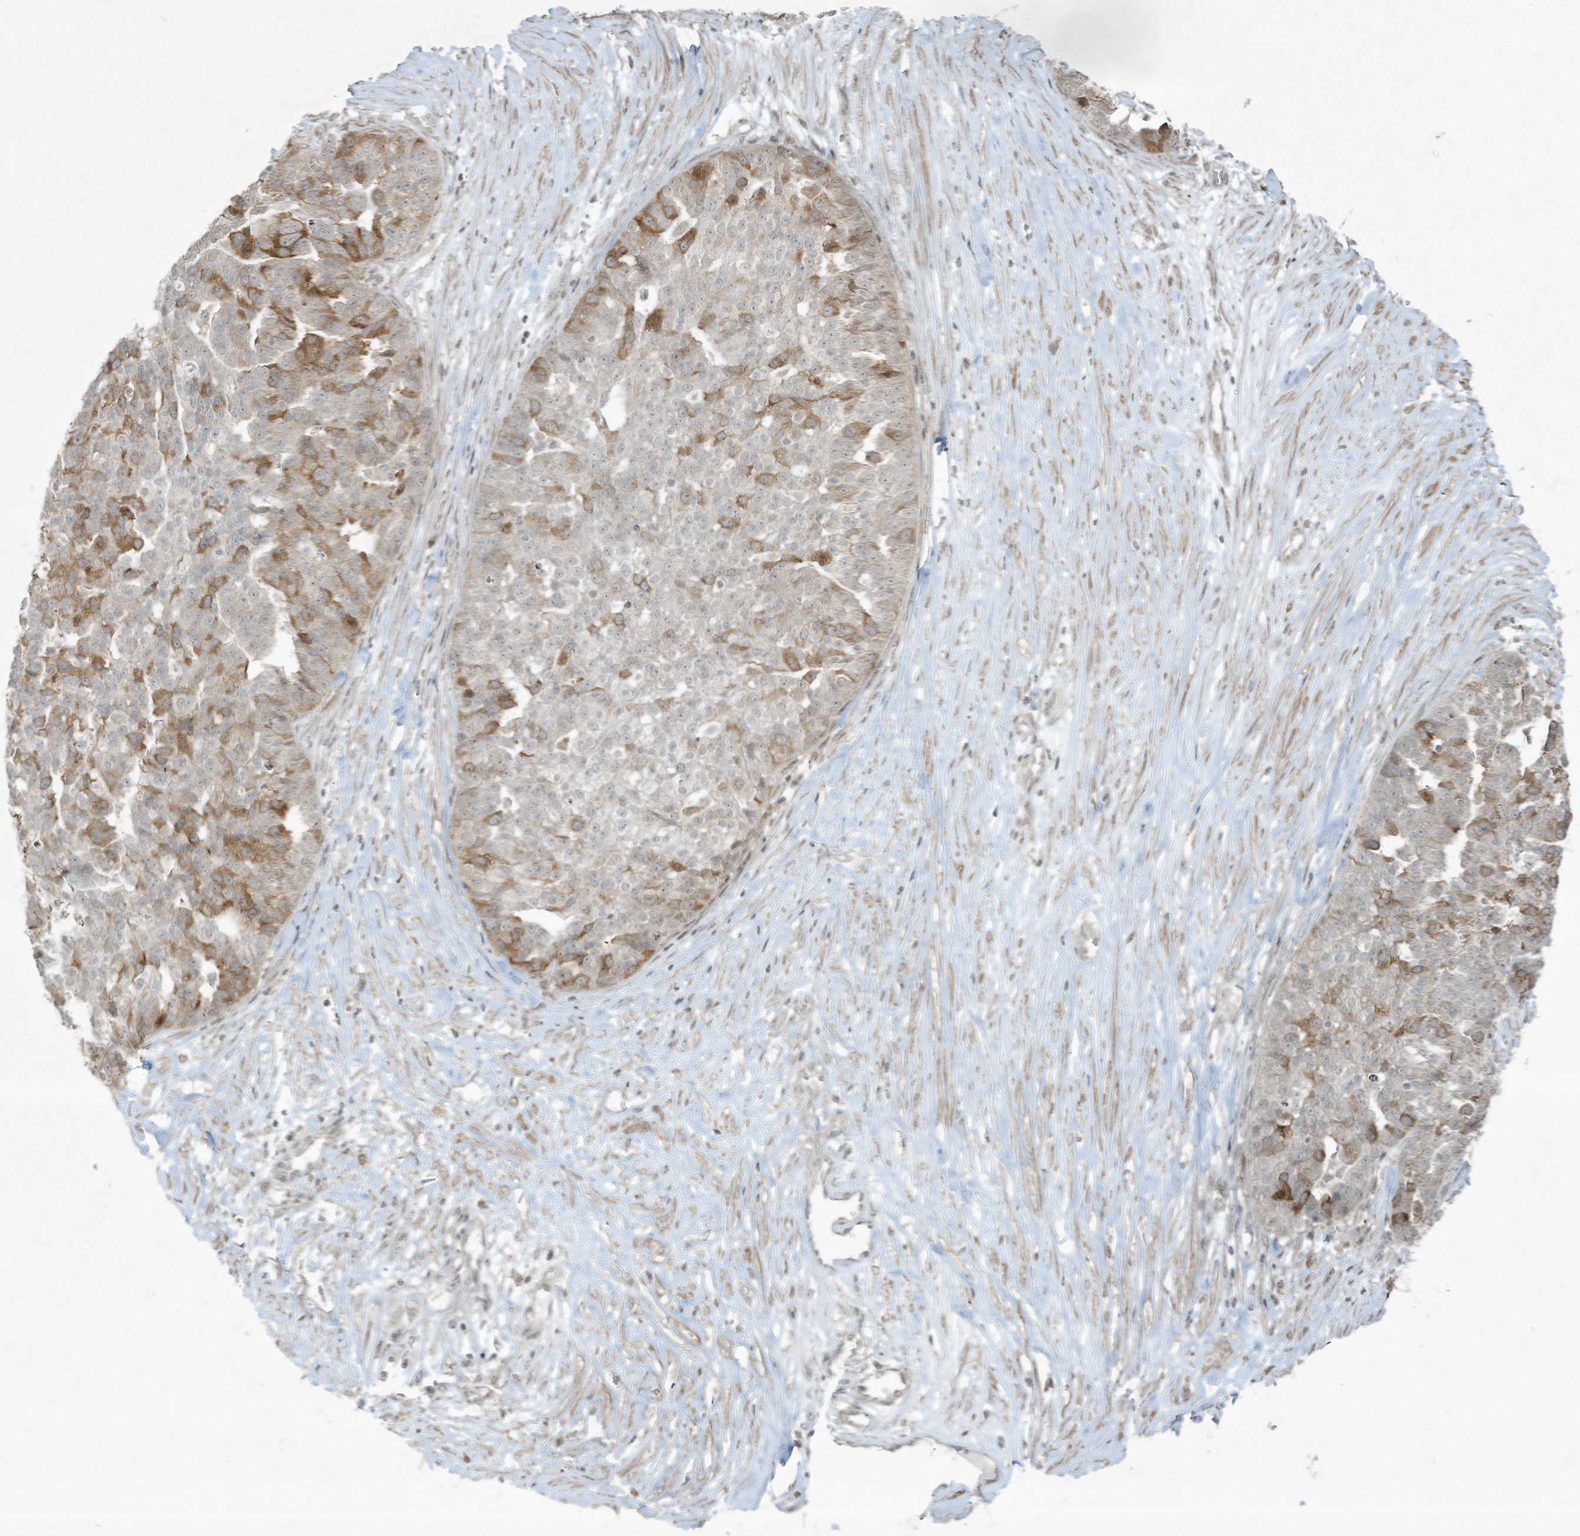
{"staining": {"intensity": "moderate", "quantity": "<25%", "location": "cytoplasmic/membranous"}, "tissue": "ovarian cancer", "cell_type": "Tumor cells", "image_type": "cancer", "snomed": [{"axis": "morphology", "description": "Cystadenocarcinoma, serous, NOS"}, {"axis": "topography", "description": "Ovary"}], "caption": "This photomicrograph shows IHC staining of ovarian cancer (serous cystadenocarcinoma), with low moderate cytoplasmic/membranous positivity in approximately <25% of tumor cells.", "gene": "ZNF263", "patient": {"sex": "female", "age": 59}}